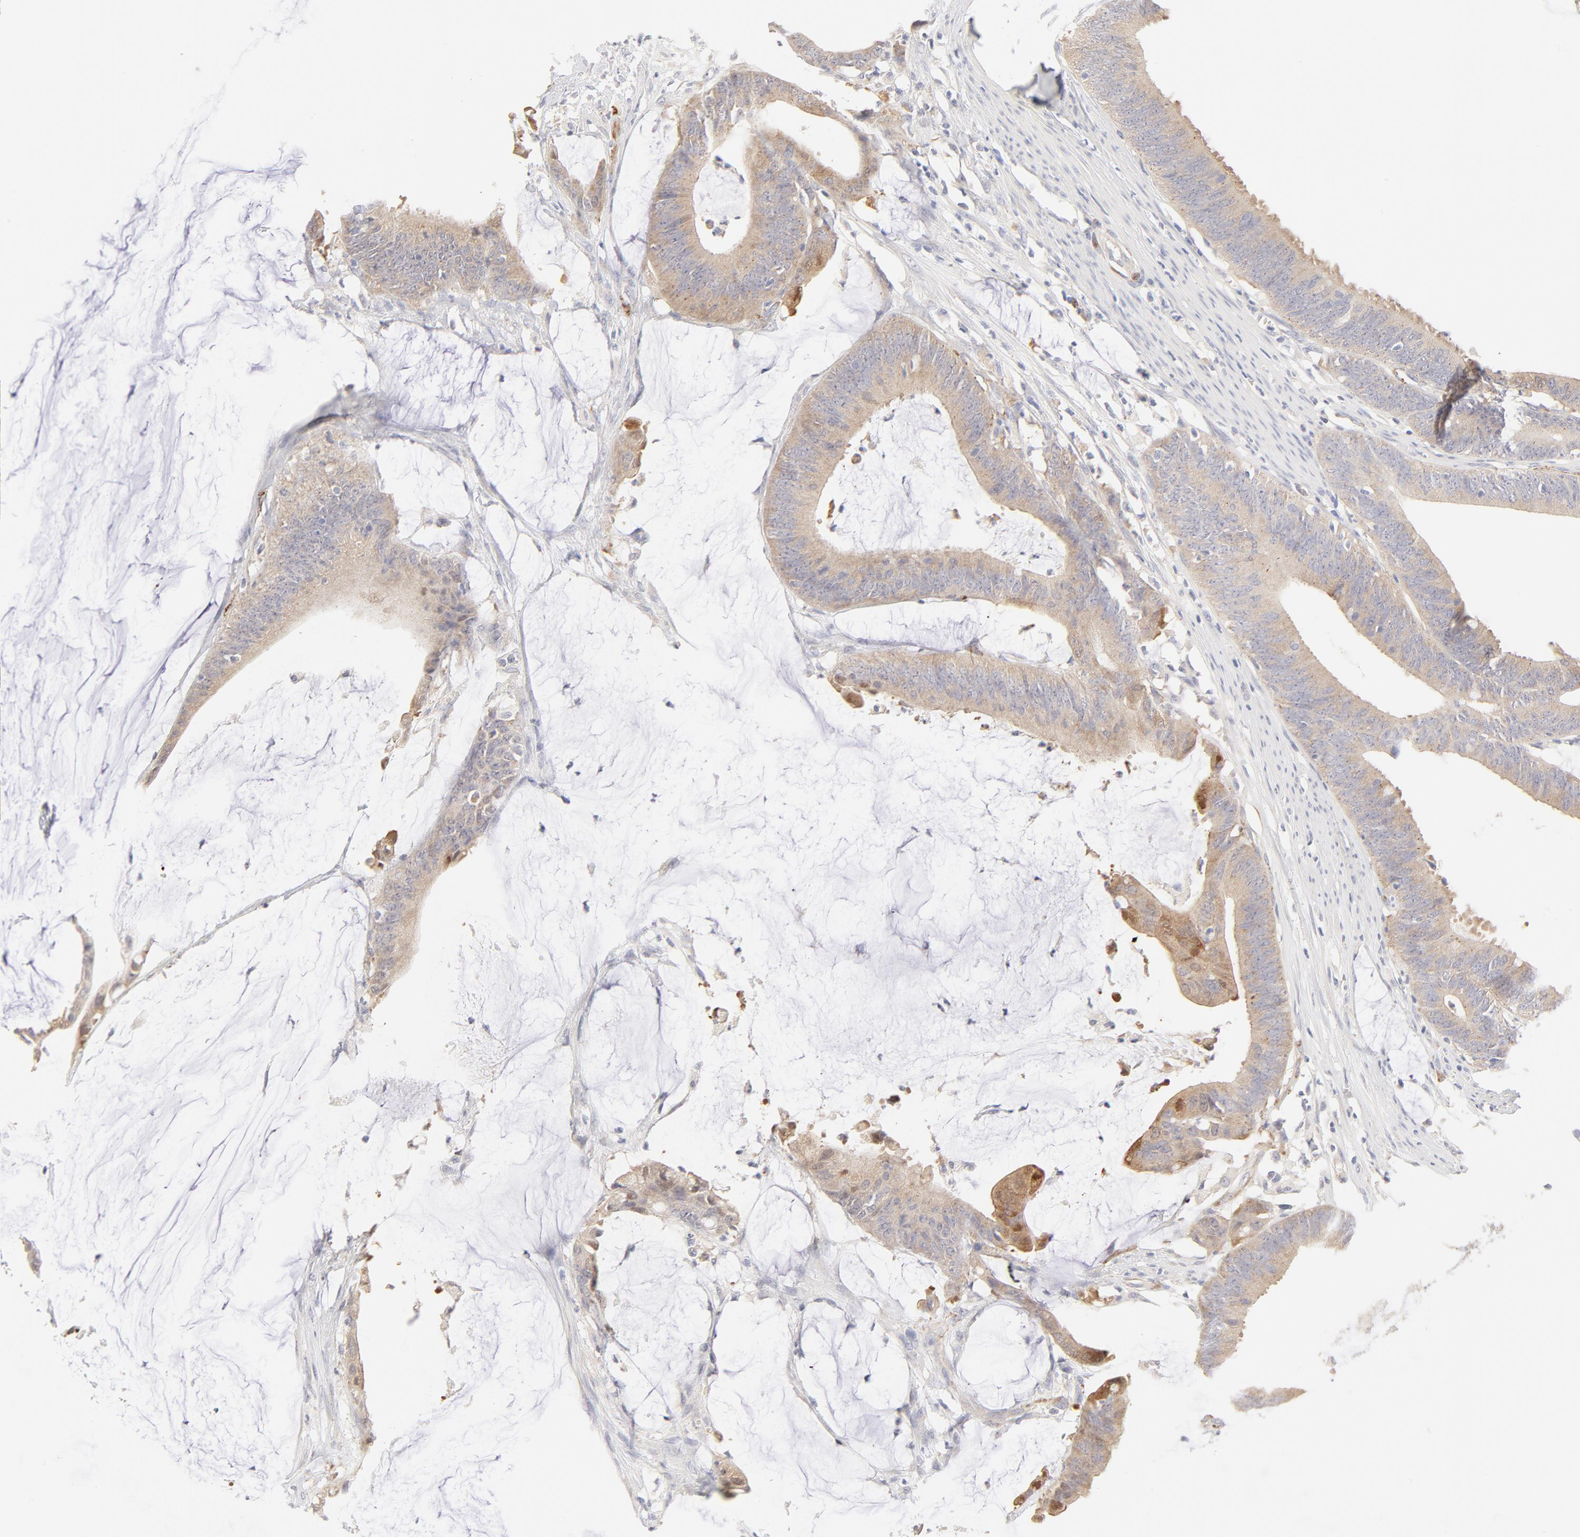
{"staining": {"intensity": "moderate", "quantity": ">75%", "location": "cytoplasmic/membranous"}, "tissue": "colorectal cancer", "cell_type": "Tumor cells", "image_type": "cancer", "snomed": [{"axis": "morphology", "description": "Adenocarcinoma, NOS"}, {"axis": "topography", "description": "Rectum"}], "caption": "Colorectal cancer stained with a brown dye shows moderate cytoplasmic/membranous positive expression in approximately >75% of tumor cells.", "gene": "NKX2-2", "patient": {"sex": "female", "age": 66}}